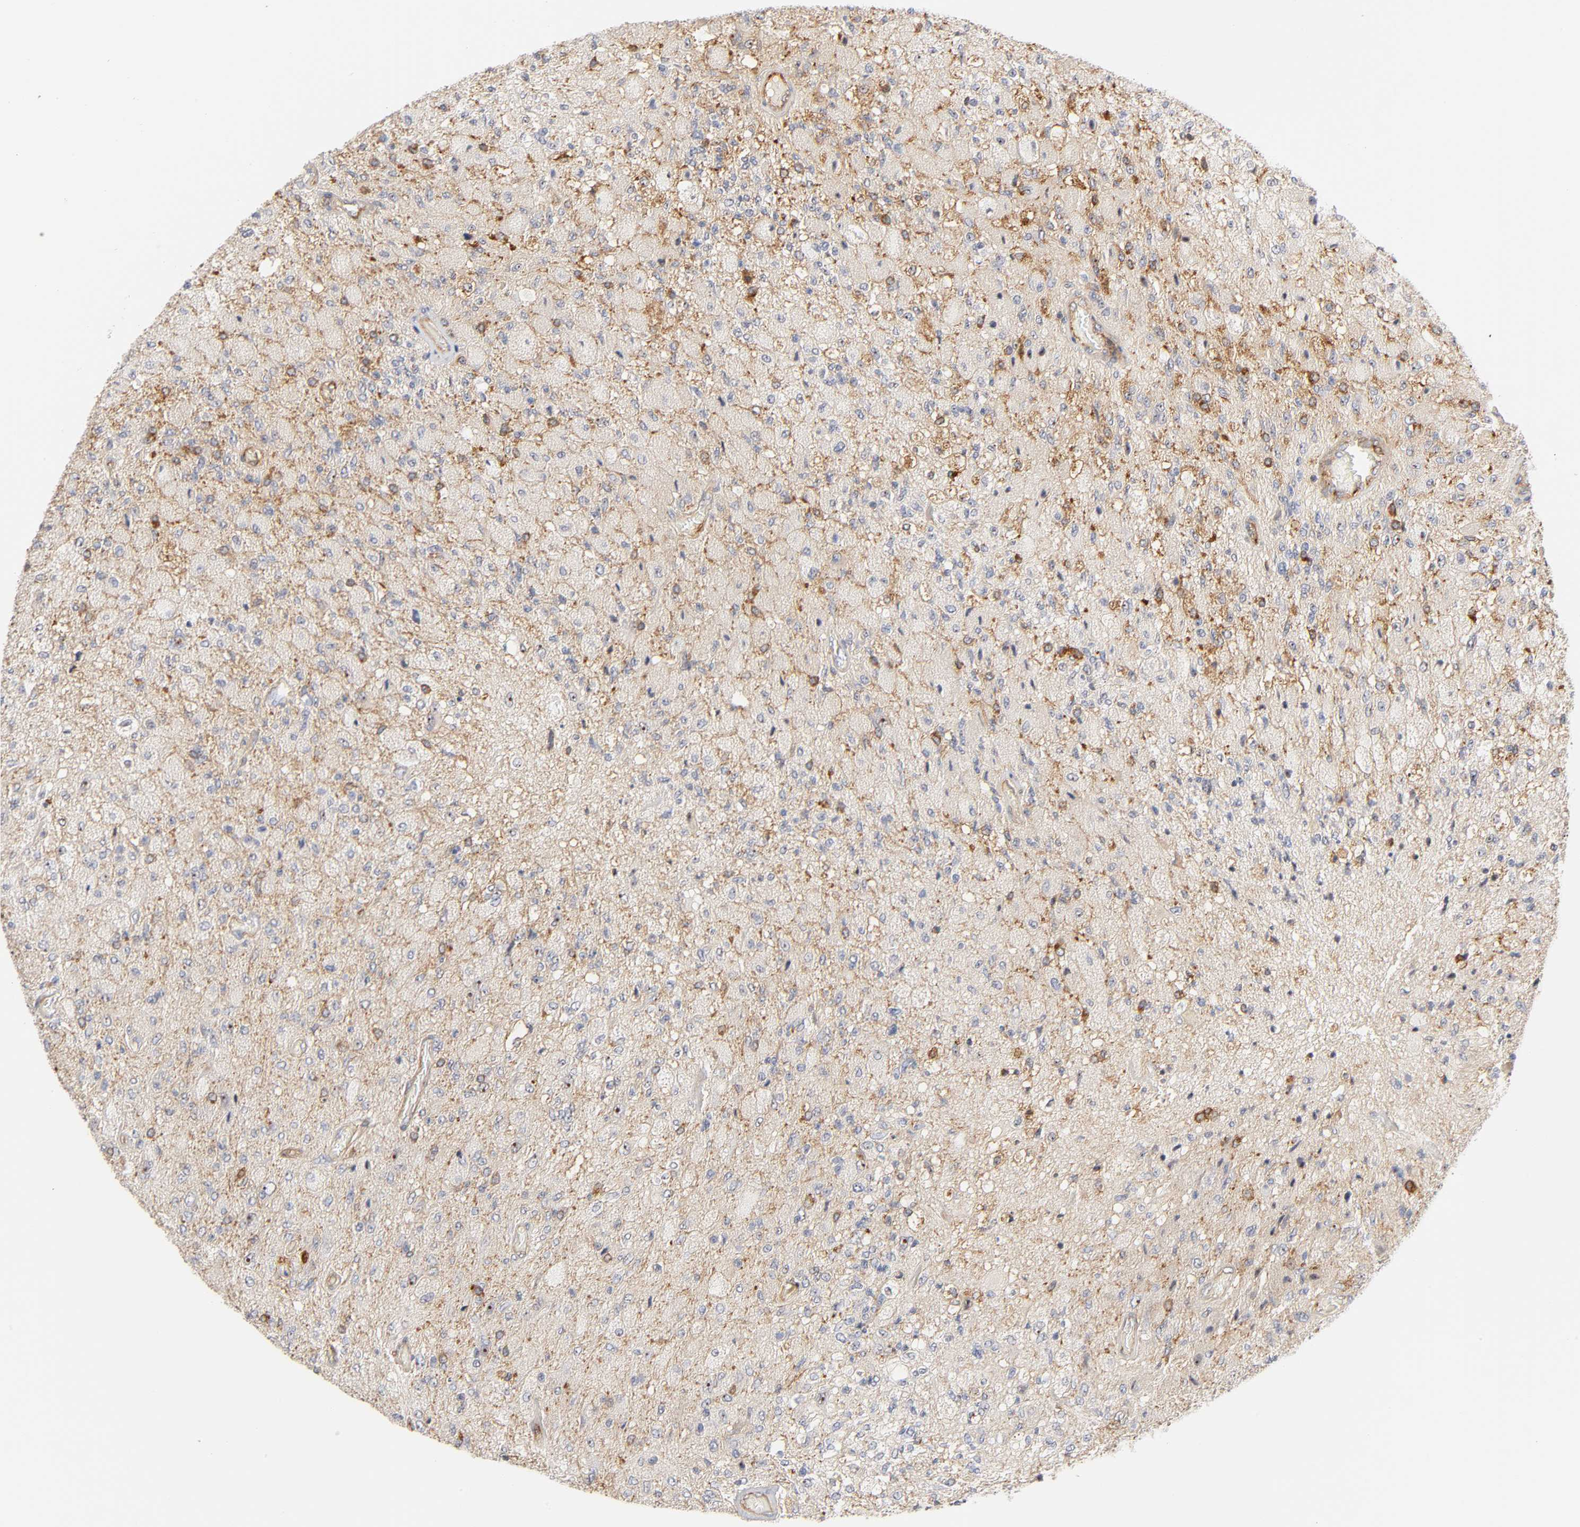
{"staining": {"intensity": "weak", "quantity": "25%-75%", "location": "cytoplasmic/membranous"}, "tissue": "glioma", "cell_type": "Tumor cells", "image_type": "cancer", "snomed": [{"axis": "morphology", "description": "Normal tissue, NOS"}, {"axis": "morphology", "description": "Glioma, malignant, High grade"}, {"axis": "topography", "description": "Cerebral cortex"}], "caption": "Protein staining by IHC exhibits weak cytoplasmic/membranous expression in approximately 25%-75% of tumor cells in glioma.", "gene": "PLD1", "patient": {"sex": "male", "age": 77}}